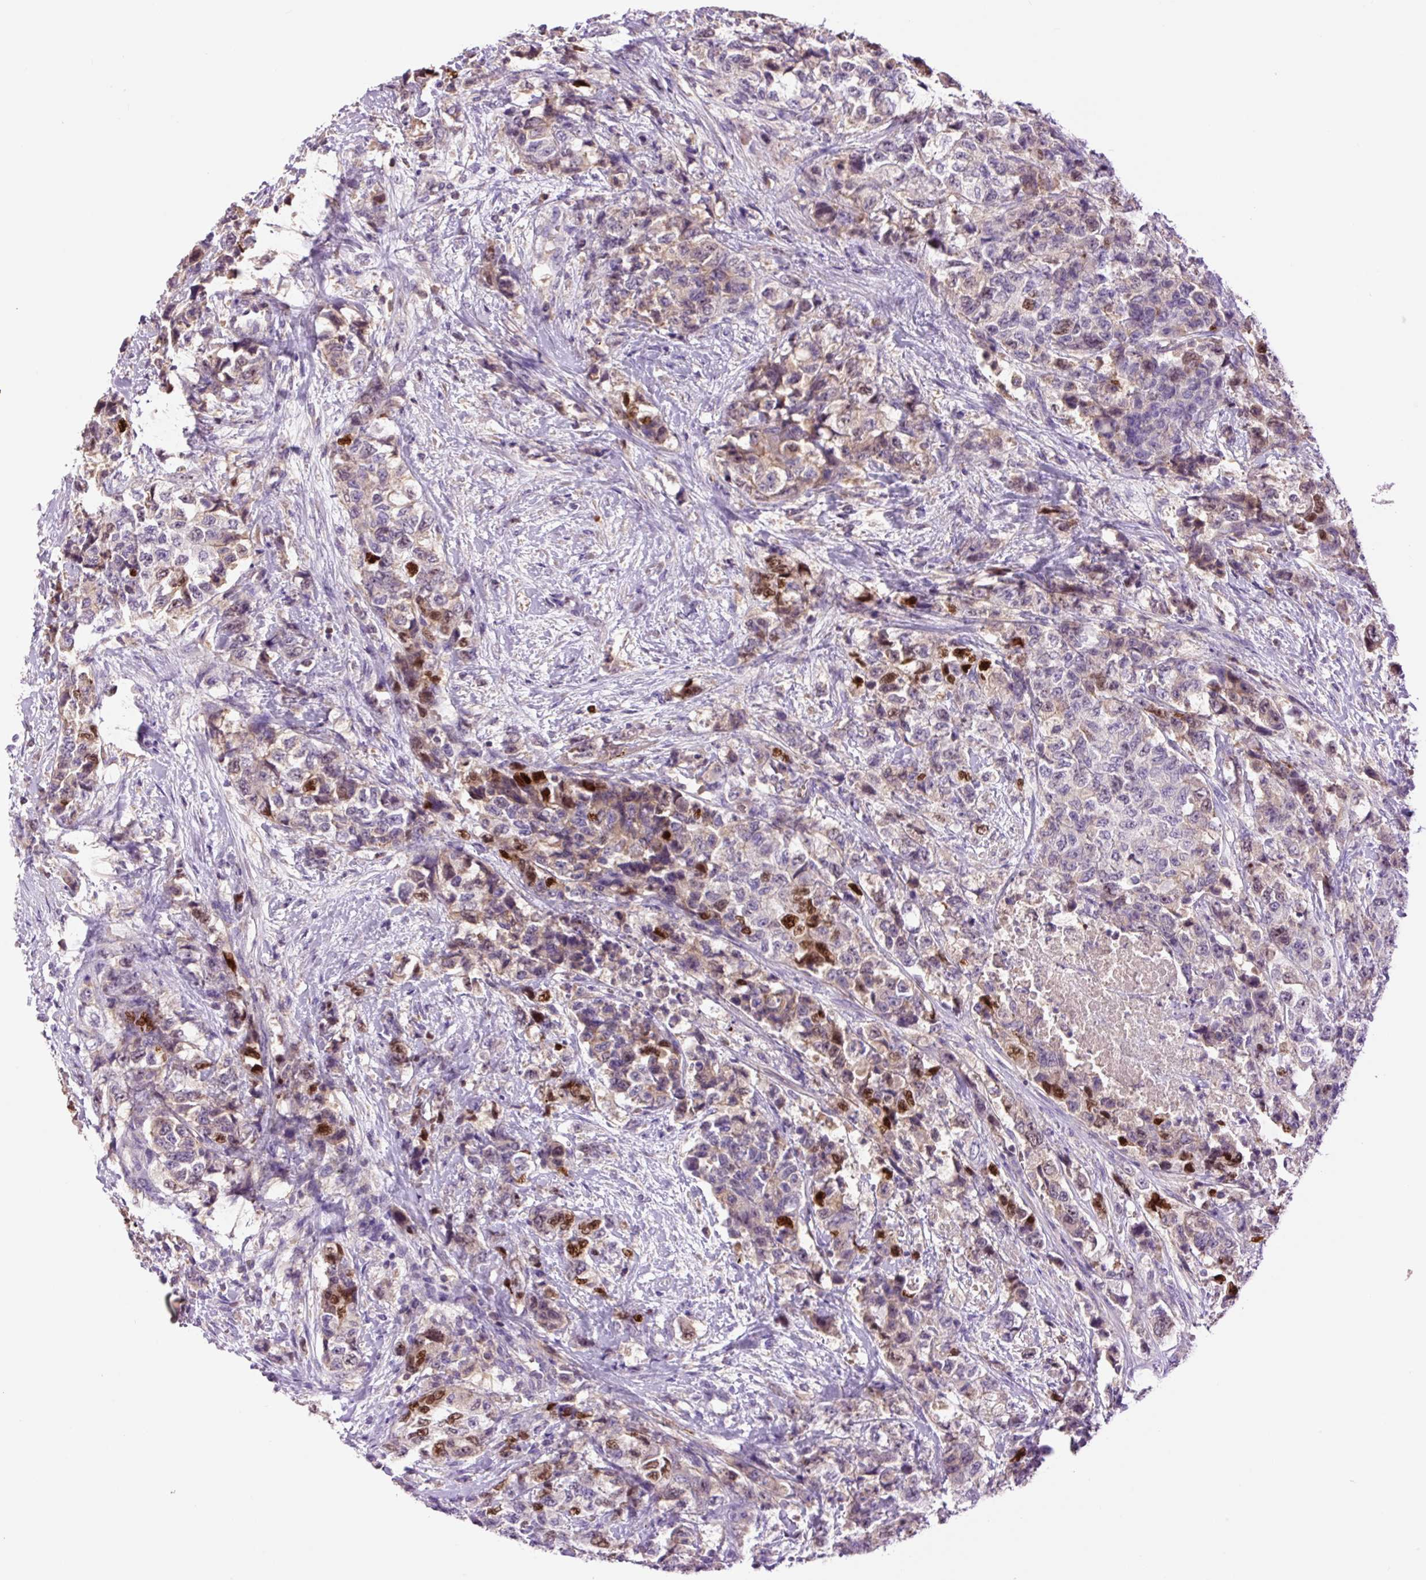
{"staining": {"intensity": "moderate", "quantity": "25%-75%", "location": "nuclear"}, "tissue": "urothelial cancer", "cell_type": "Tumor cells", "image_type": "cancer", "snomed": [{"axis": "morphology", "description": "Urothelial carcinoma, High grade"}, {"axis": "topography", "description": "Urinary bladder"}], "caption": "Tumor cells show medium levels of moderate nuclear expression in approximately 25%-75% of cells in urothelial cancer.", "gene": "DPPA4", "patient": {"sex": "female", "age": 78}}